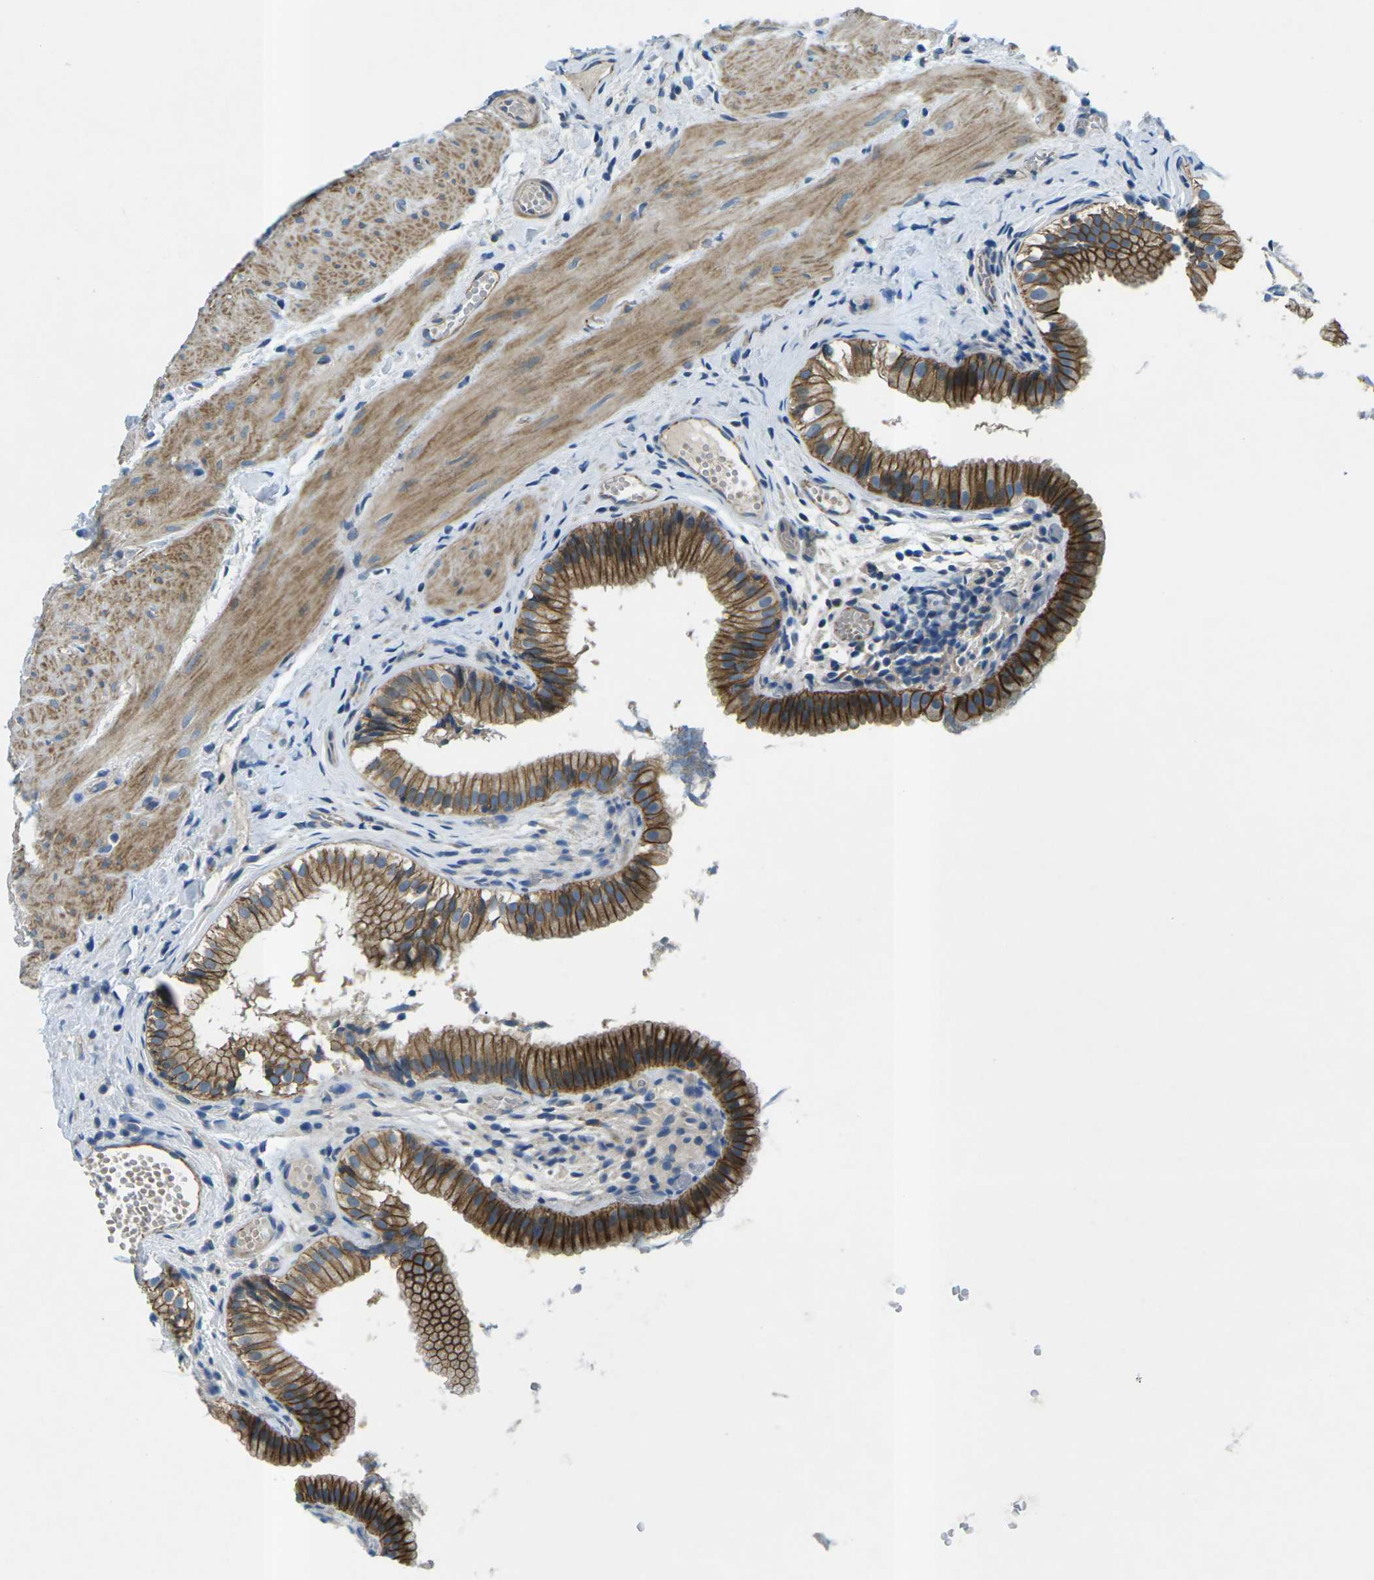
{"staining": {"intensity": "strong", "quantity": ">75%", "location": "cytoplasmic/membranous"}, "tissue": "gallbladder", "cell_type": "Glandular cells", "image_type": "normal", "snomed": [{"axis": "morphology", "description": "Normal tissue, NOS"}, {"axis": "topography", "description": "Gallbladder"}], "caption": "Immunohistochemistry micrograph of benign gallbladder: gallbladder stained using immunohistochemistry (IHC) shows high levels of strong protein expression localized specifically in the cytoplasmic/membranous of glandular cells, appearing as a cytoplasmic/membranous brown color.", "gene": "CTNND1", "patient": {"sex": "female", "age": 26}}